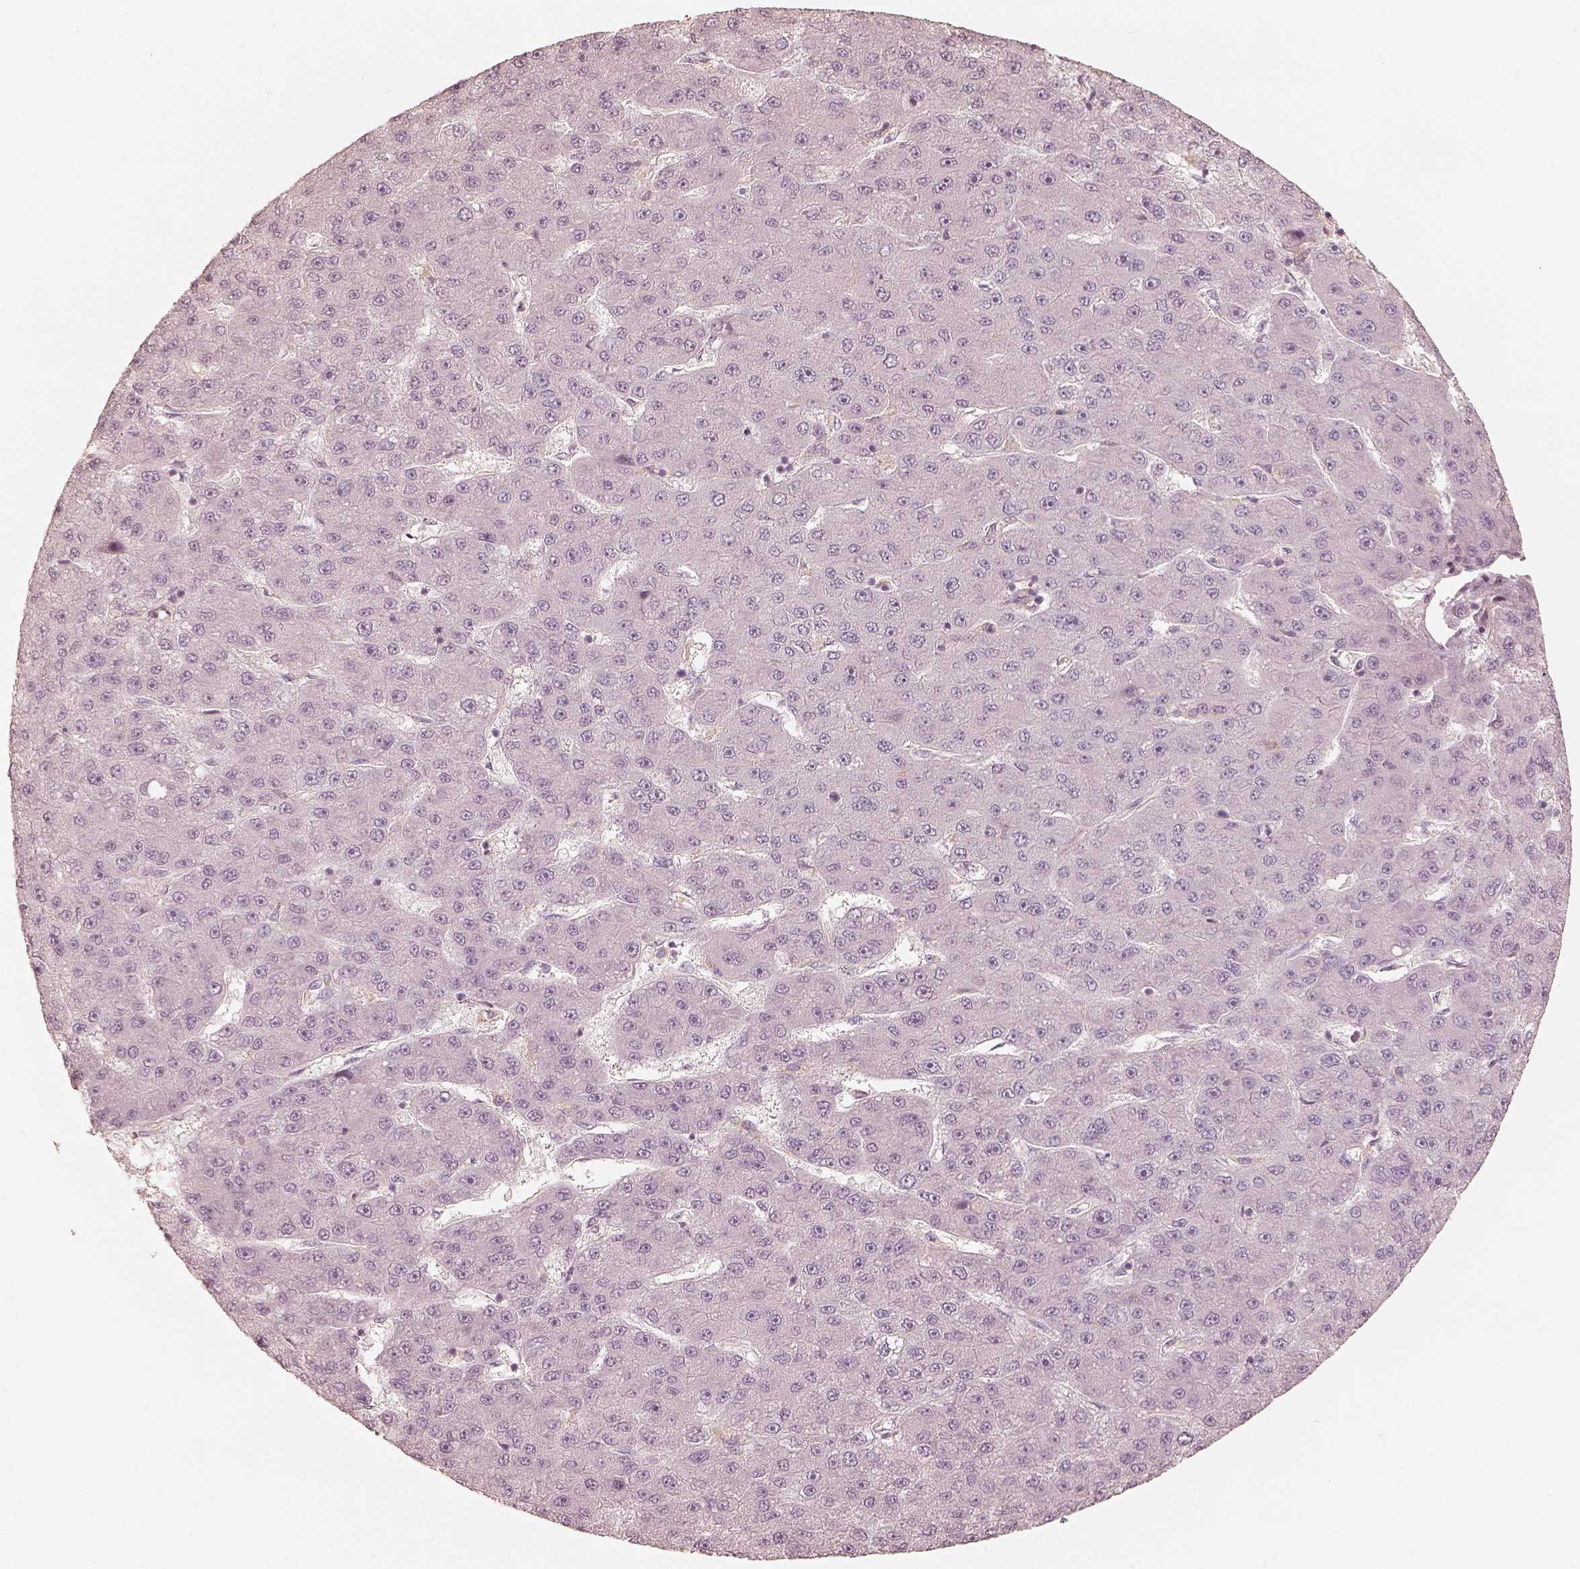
{"staining": {"intensity": "negative", "quantity": "none", "location": "none"}, "tissue": "liver cancer", "cell_type": "Tumor cells", "image_type": "cancer", "snomed": [{"axis": "morphology", "description": "Carcinoma, Hepatocellular, NOS"}, {"axis": "topography", "description": "Liver"}], "caption": "This is a photomicrograph of IHC staining of liver hepatocellular carcinoma, which shows no positivity in tumor cells.", "gene": "FMNL2", "patient": {"sex": "male", "age": 67}}